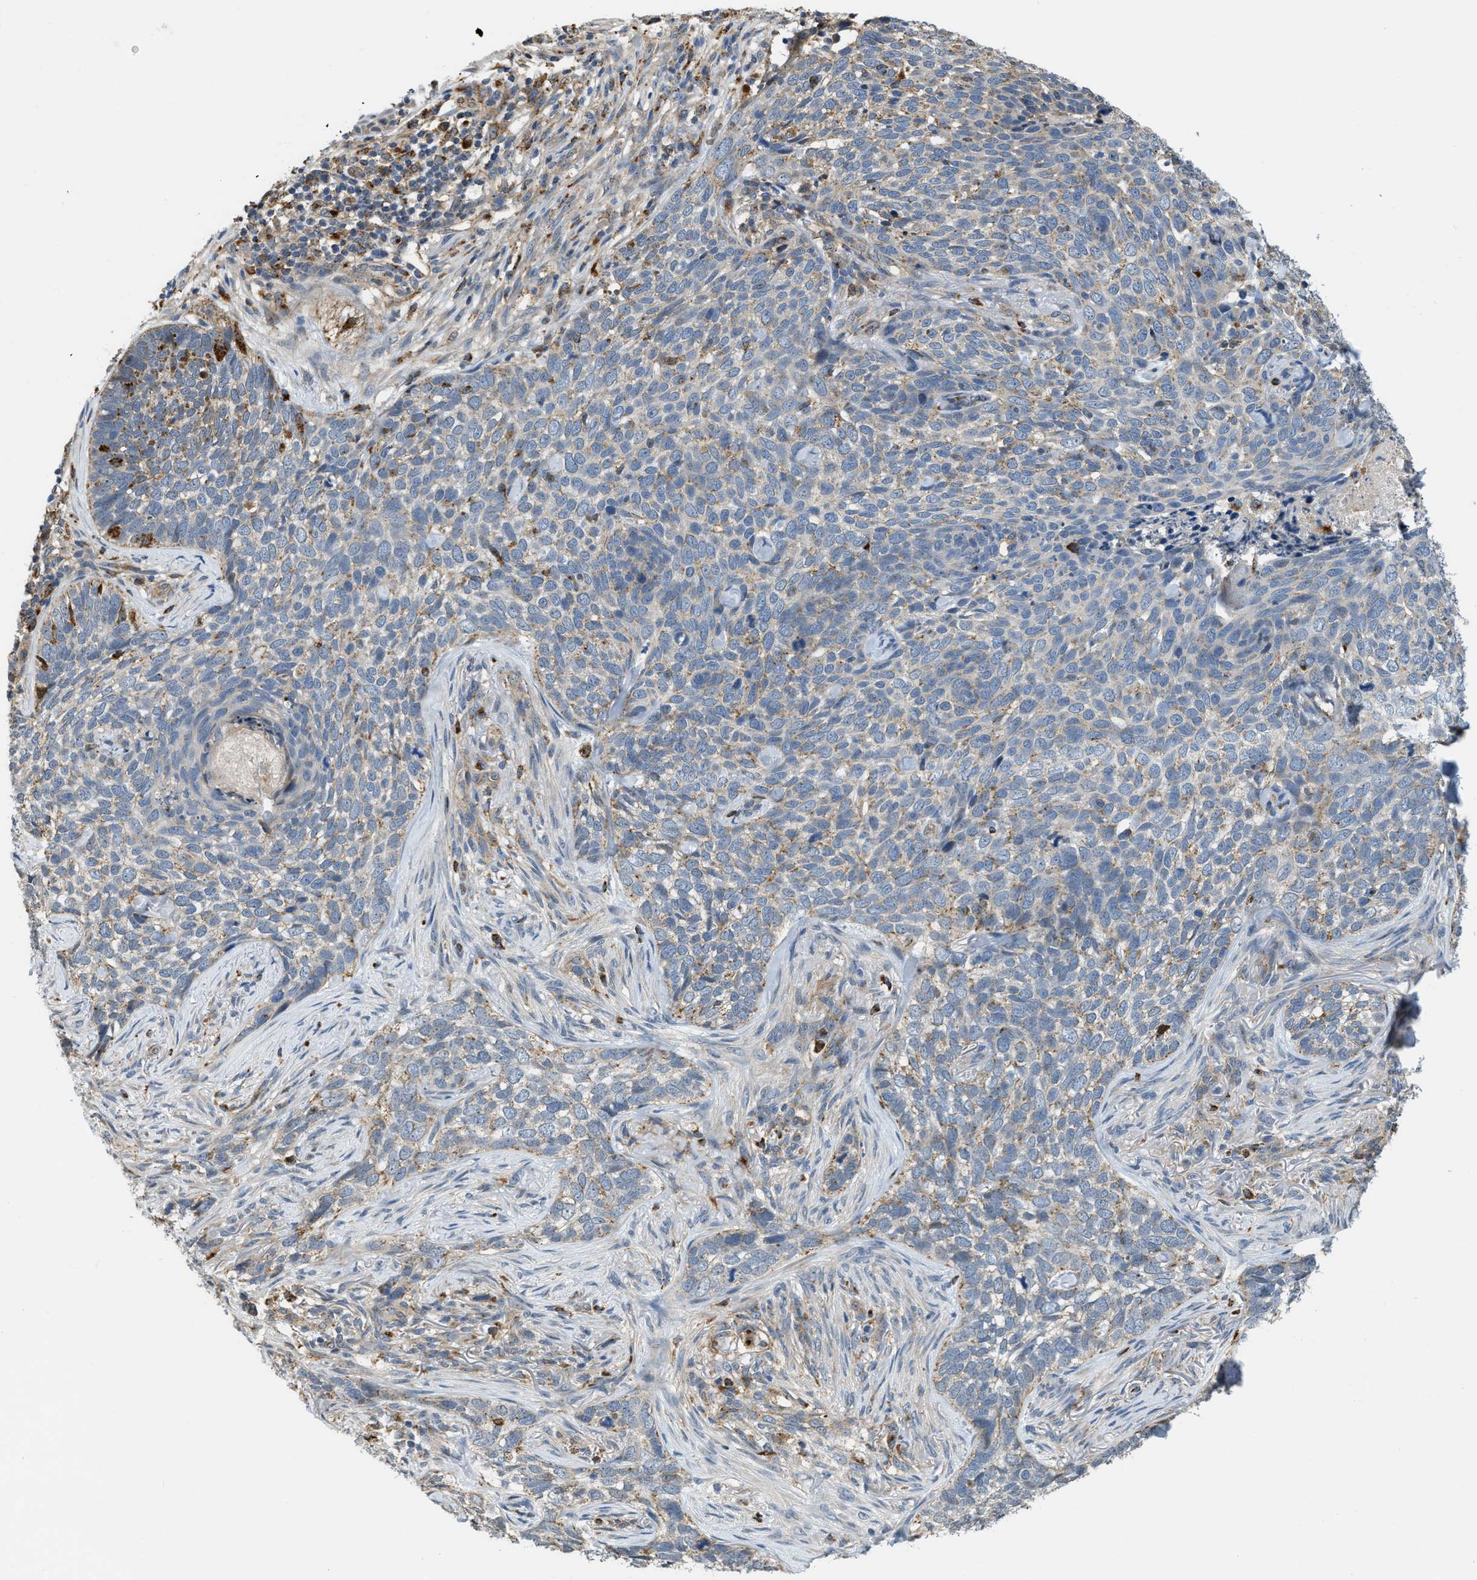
{"staining": {"intensity": "weak", "quantity": "25%-75%", "location": "cytoplasmic/membranous"}, "tissue": "skin cancer", "cell_type": "Tumor cells", "image_type": "cancer", "snomed": [{"axis": "morphology", "description": "Basal cell carcinoma"}, {"axis": "topography", "description": "Skin"}], "caption": "Protein staining of skin basal cell carcinoma tissue demonstrates weak cytoplasmic/membranous expression in approximately 25%-75% of tumor cells. Using DAB (3,3'-diaminobenzidine) (brown) and hematoxylin (blue) stains, captured at high magnification using brightfield microscopy.", "gene": "STARD3NL", "patient": {"sex": "female", "age": 64}}